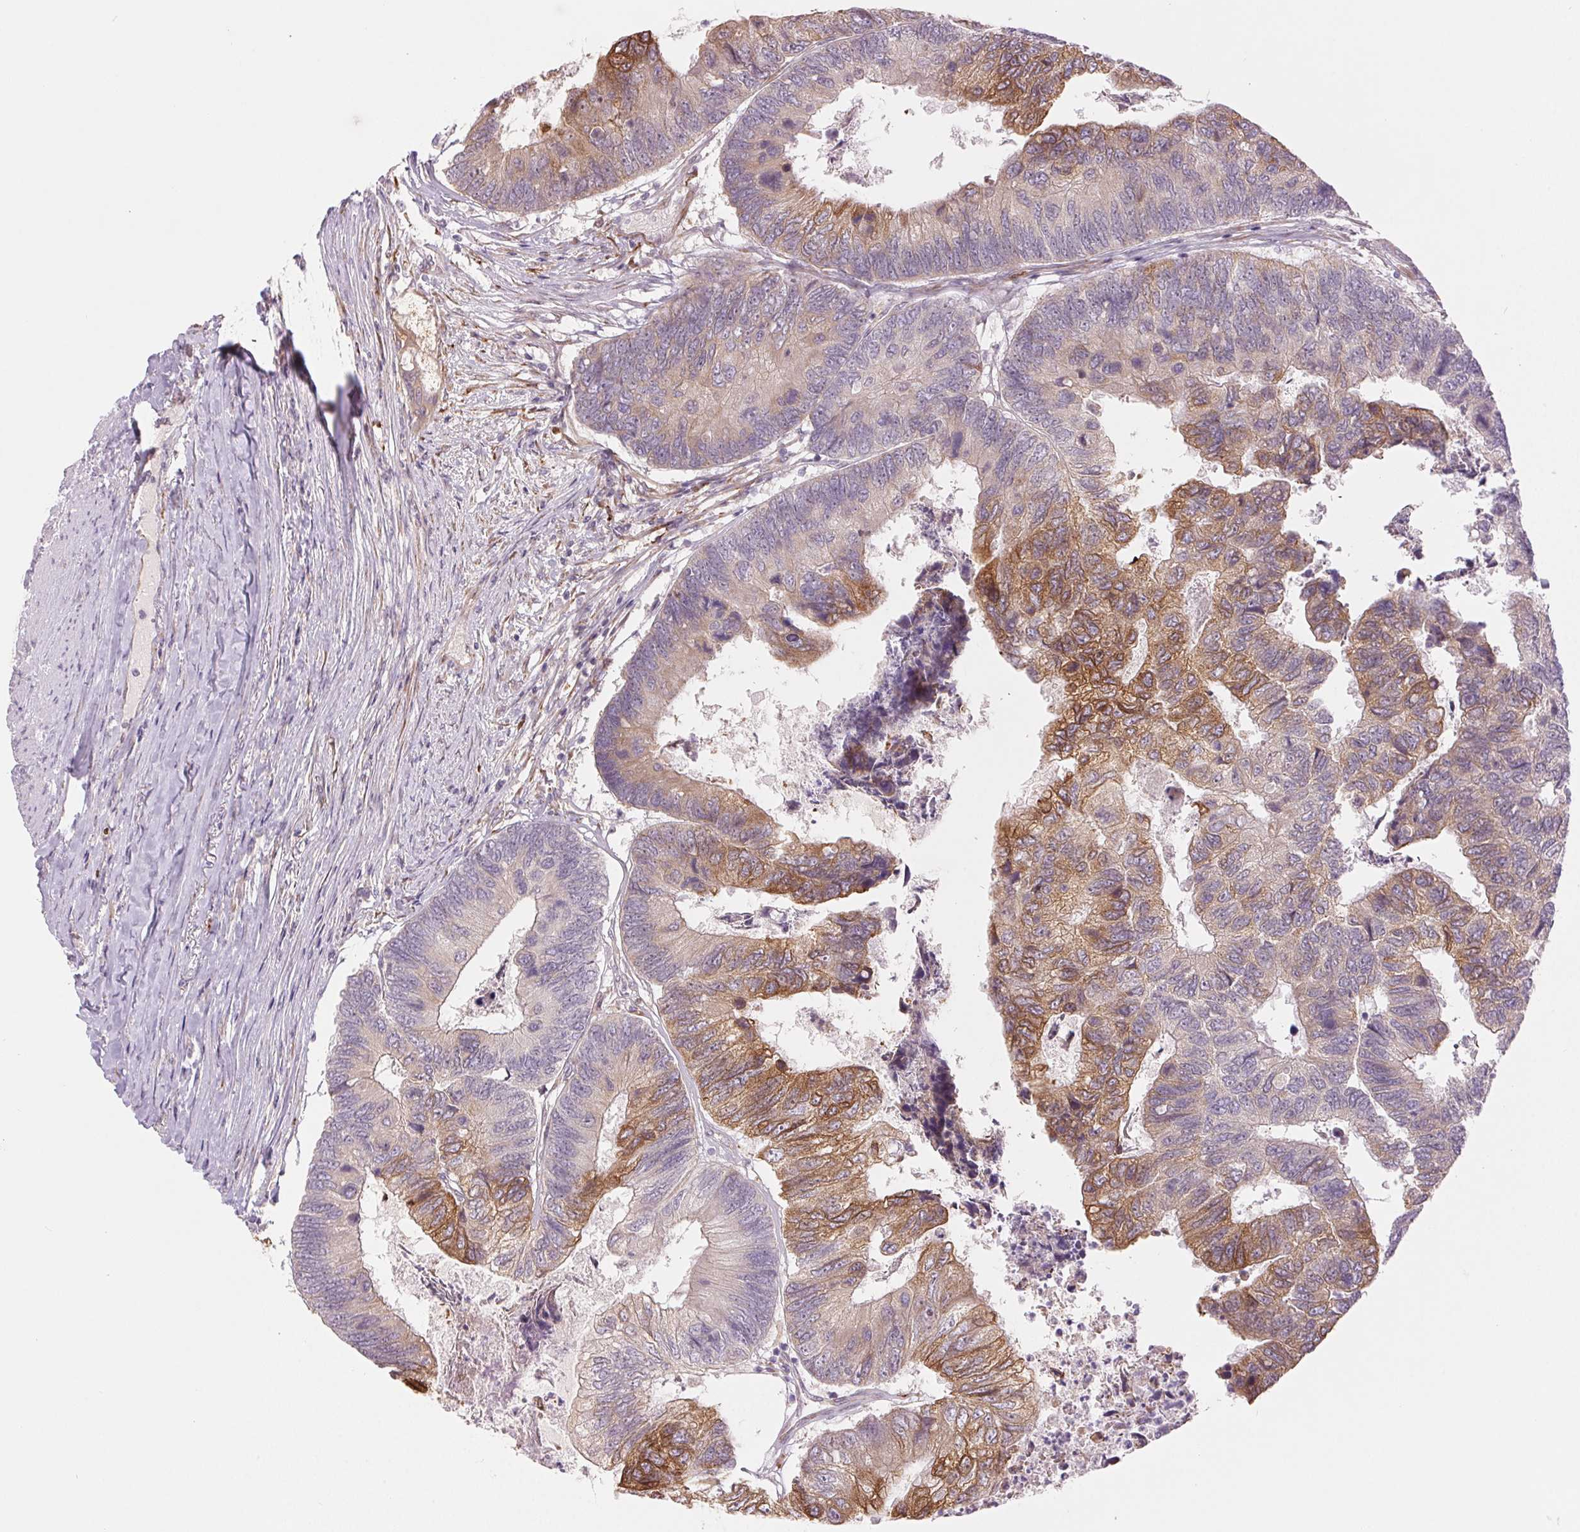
{"staining": {"intensity": "moderate", "quantity": "25%-75%", "location": "cytoplasmic/membranous"}, "tissue": "colorectal cancer", "cell_type": "Tumor cells", "image_type": "cancer", "snomed": [{"axis": "morphology", "description": "Adenocarcinoma, NOS"}, {"axis": "topography", "description": "Colon"}], "caption": "There is medium levels of moderate cytoplasmic/membranous positivity in tumor cells of adenocarcinoma (colorectal), as demonstrated by immunohistochemical staining (brown color).", "gene": "METTL17", "patient": {"sex": "female", "age": 67}}